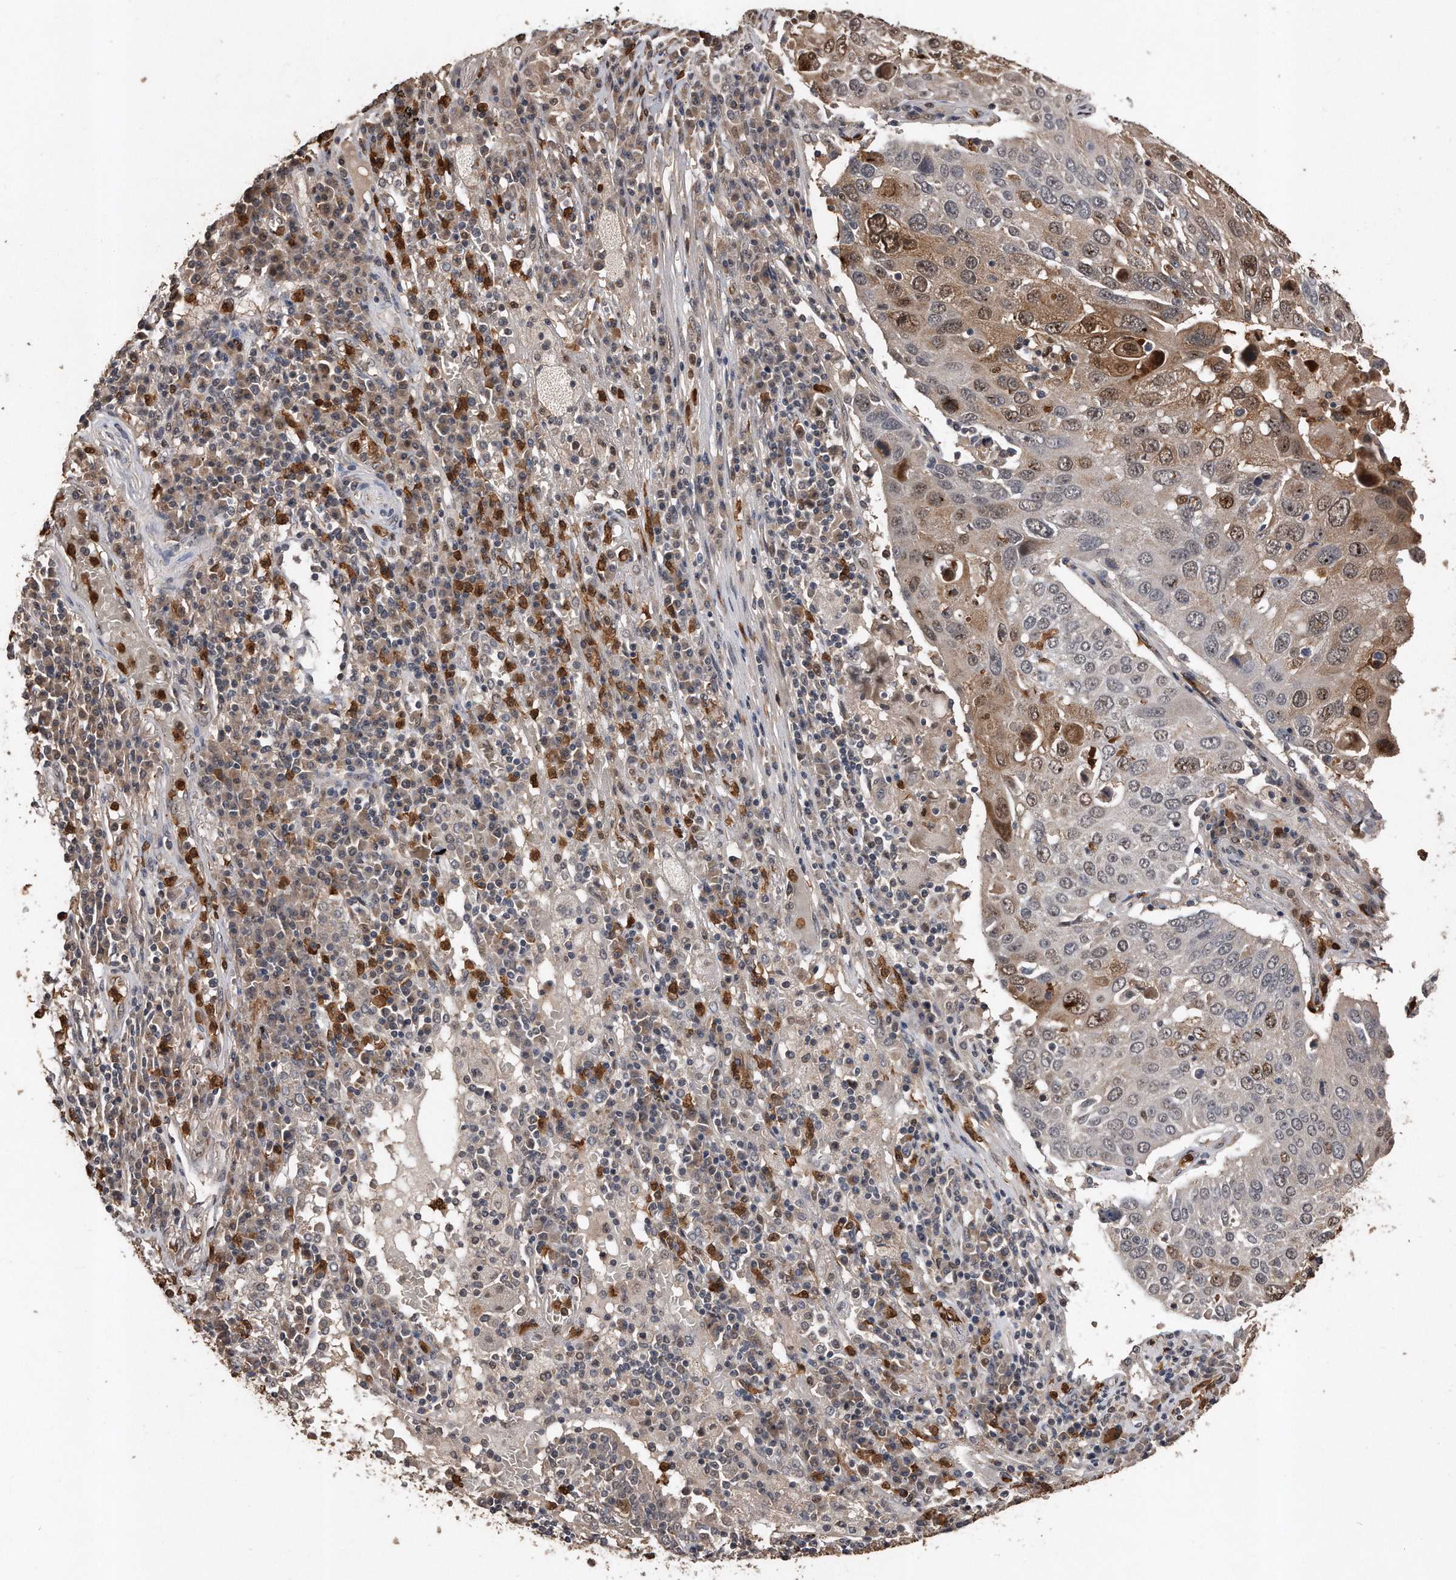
{"staining": {"intensity": "moderate", "quantity": "25%-75%", "location": "cytoplasmic/membranous,nuclear"}, "tissue": "lung cancer", "cell_type": "Tumor cells", "image_type": "cancer", "snomed": [{"axis": "morphology", "description": "Squamous cell carcinoma, NOS"}, {"axis": "topography", "description": "Lung"}], "caption": "Approximately 25%-75% of tumor cells in lung cancer (squamous cell carcinoma) exhibit moderate cytoplasmic/membranous and nuclear protein staining as visualized by brown immunohistochemical staining.", "gene": "PELO", "patient": {"sex": "male", "age": 65}}